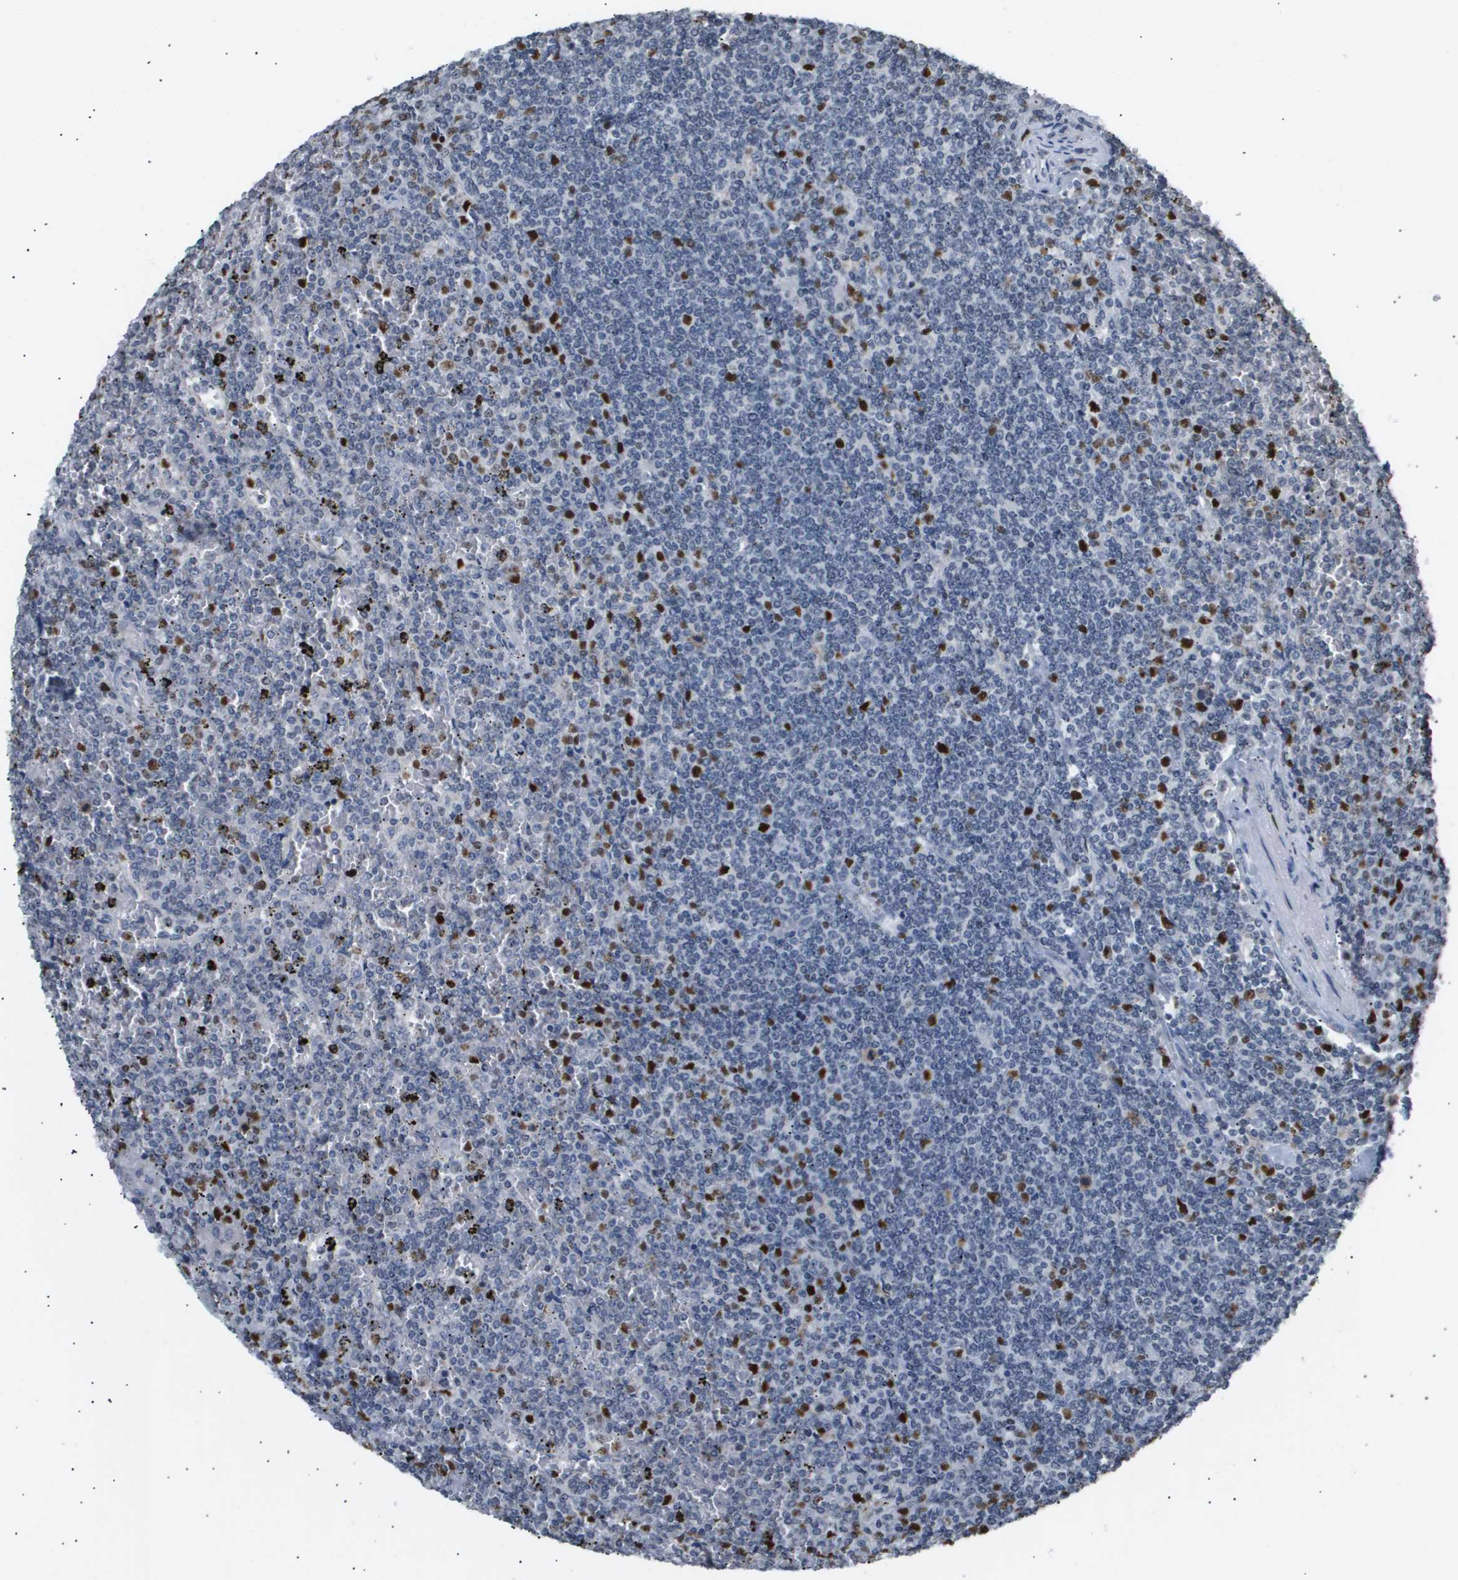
{"staining": {"intensity": "strong", "quantity": "<25%", "location": "nuclear"}, "tissue": "lymphoma", "cell_type": "Tumor cells", "image_type": "cancer", "snomed": [{"axis": "morphology", "description": "Malignant lymphoma, non-Hodgkin's type, Low grade"}, {"axis": "topography", "description": "Spleen"}], "caption": "Immunohistochemical staining of human lymphoma demonstrates medium levels of strong nuclear protein expression in about <25% of tumor cells.", "gene": "ANAPC2", "patient": {"sex": "female", "age": 19}}